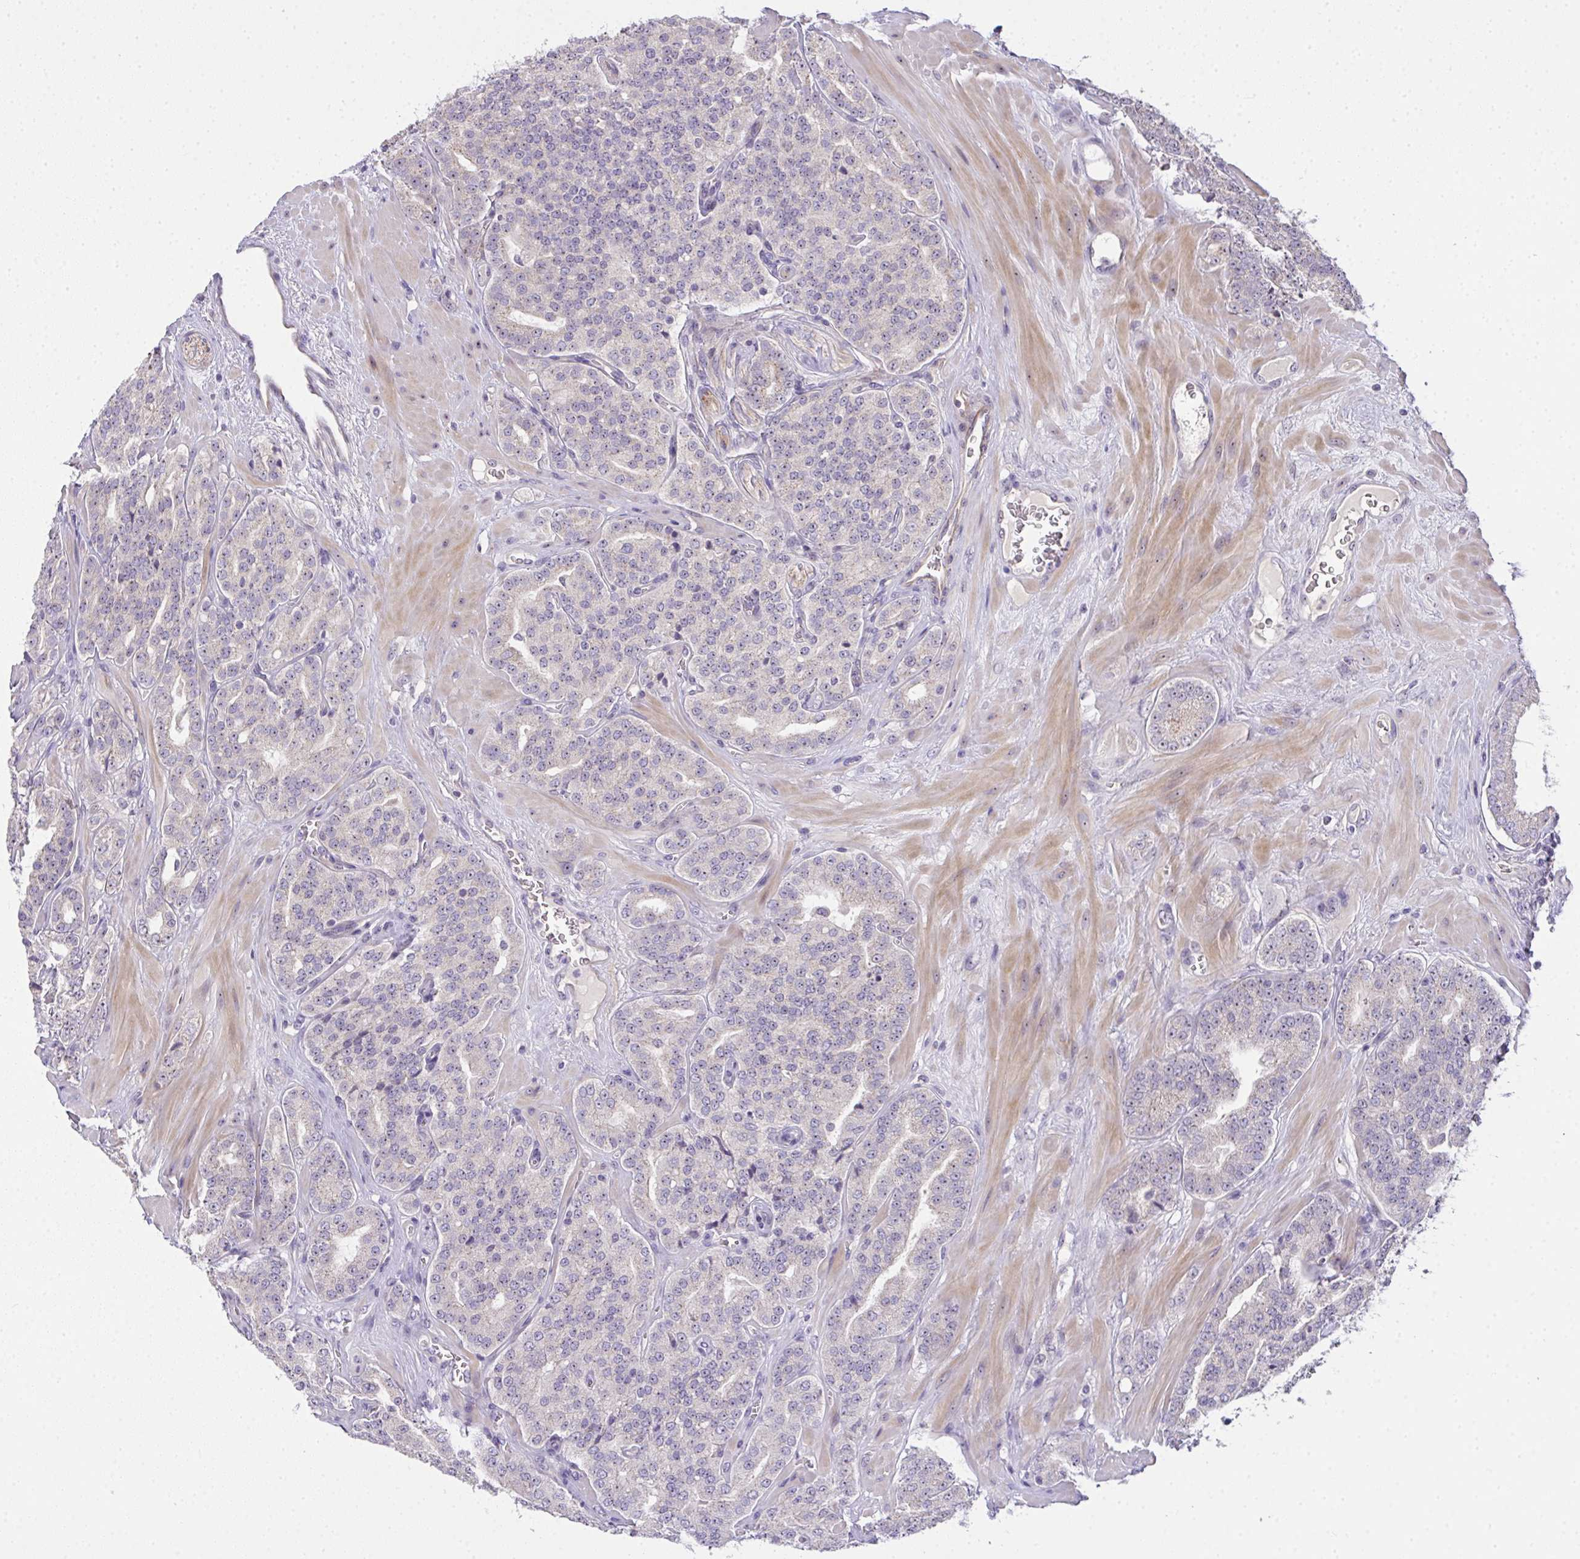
{"staining": {"intensity": "negative", "quantity": "none", "location": "none"}, "tissue": "prostate cancer", "cell_type": "Tumor cells", "image_type": "cancer", "snomed": [{"axis": "morphology", "description": "Adenocarcinoma, High grade"}, {"axis": "topography", "description": "Prostate"}], "caption": "DAB immunohistochemical staining of human adenocarcinoma (high-grade) (prostate) reveals no significant expression in tumor cells.", "gene": "NT5C1A", "patient": {"sex": "male", "age": 66}}